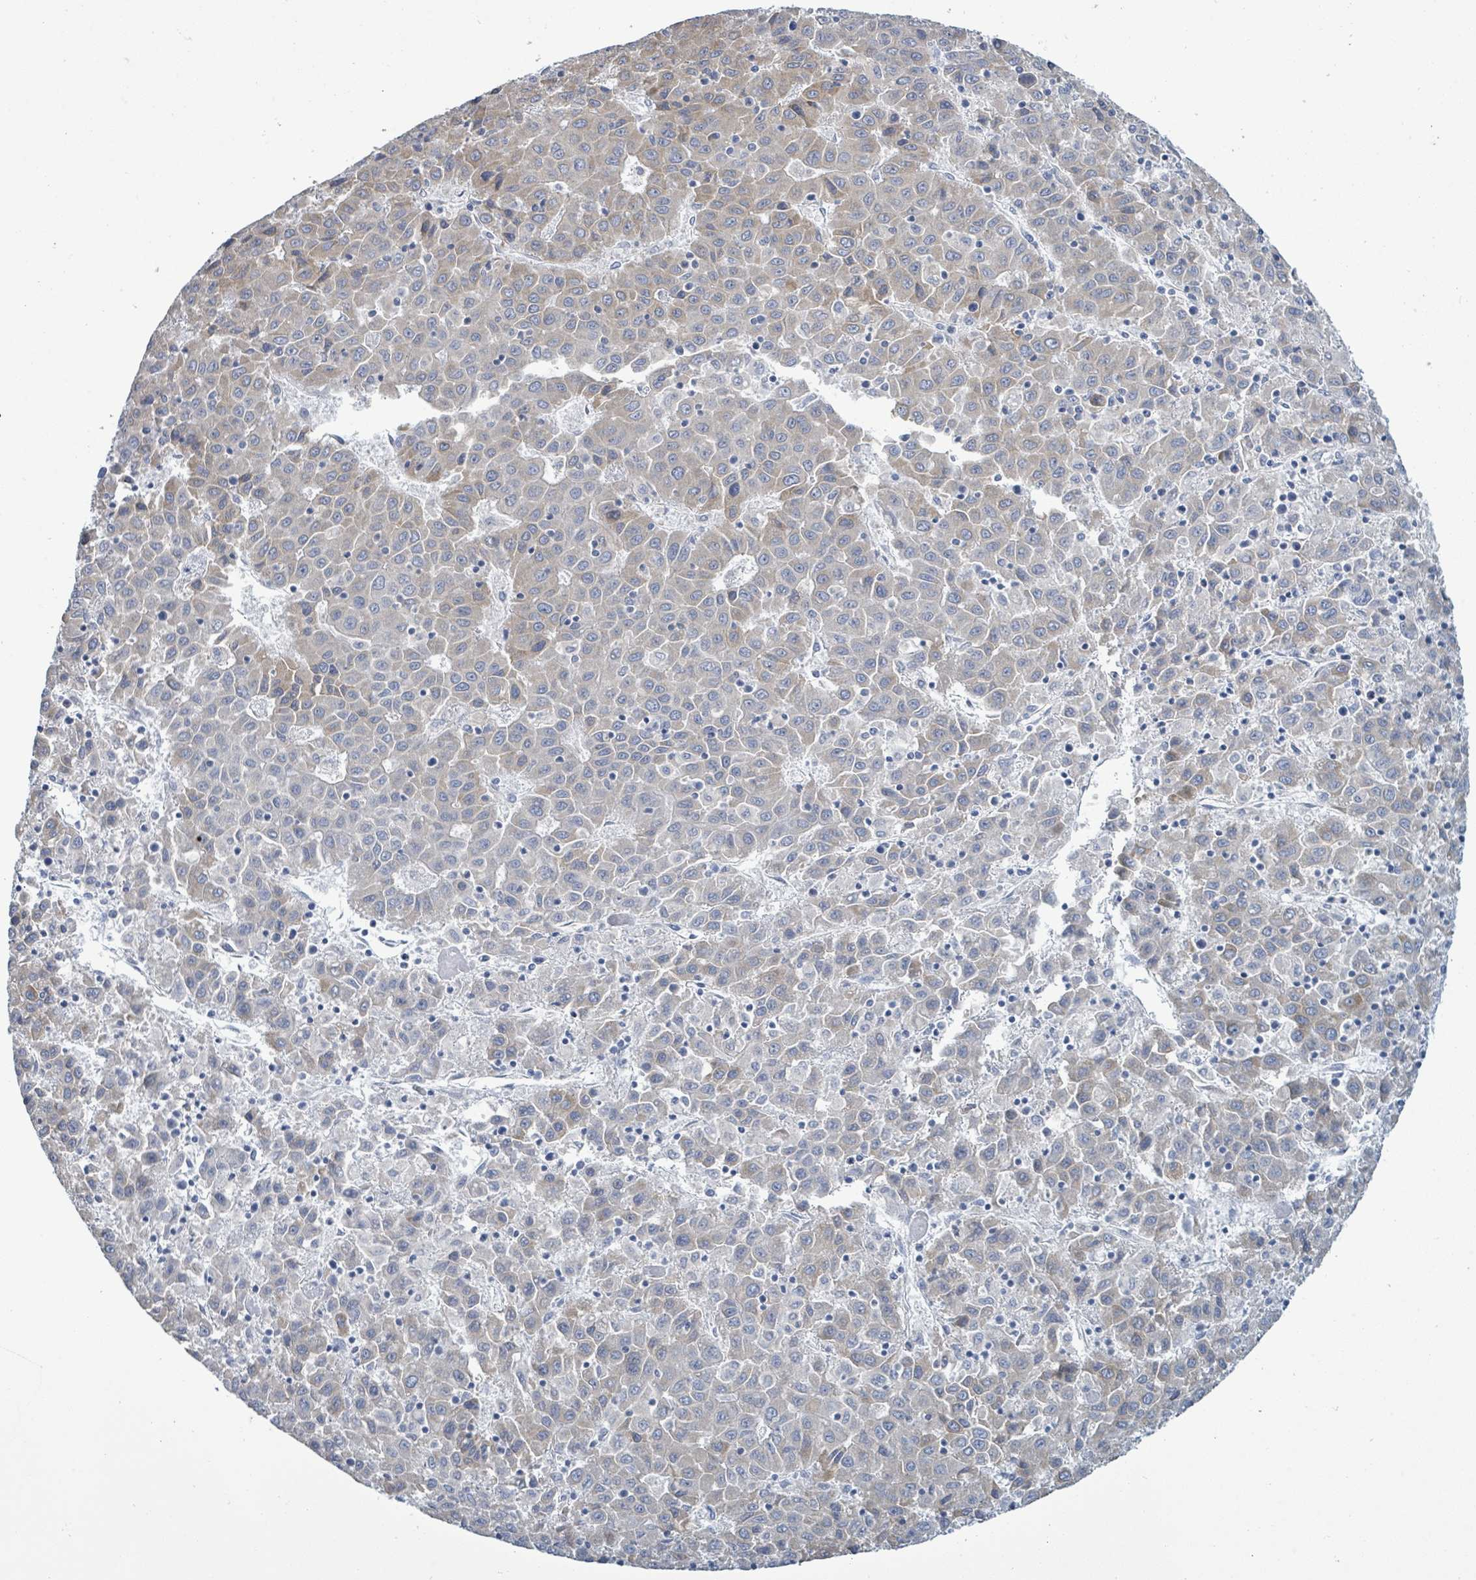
{"staining": {"intensity": "weak", "quantity": "25%-75%", "location": "cytoplasmic/membranous"}, "tissue": "liver cancer", "cell_type": "Tumor cells", "image_type": "cancer", "snomed": [{"axis": "morphology", "description": "Carcinoma, Hepatocellular, NOS"}, {"axis": "topography", "description": "Liver"}], "caption": "Human liver hepatocellular carcinoma stained for a protein (brown) shows weak cytoplasmic/membranous positive expression in about 25%-75% of tumor cells.", "gene": "SIRPB1", "patient": {"sex": "female", "age": 53}}